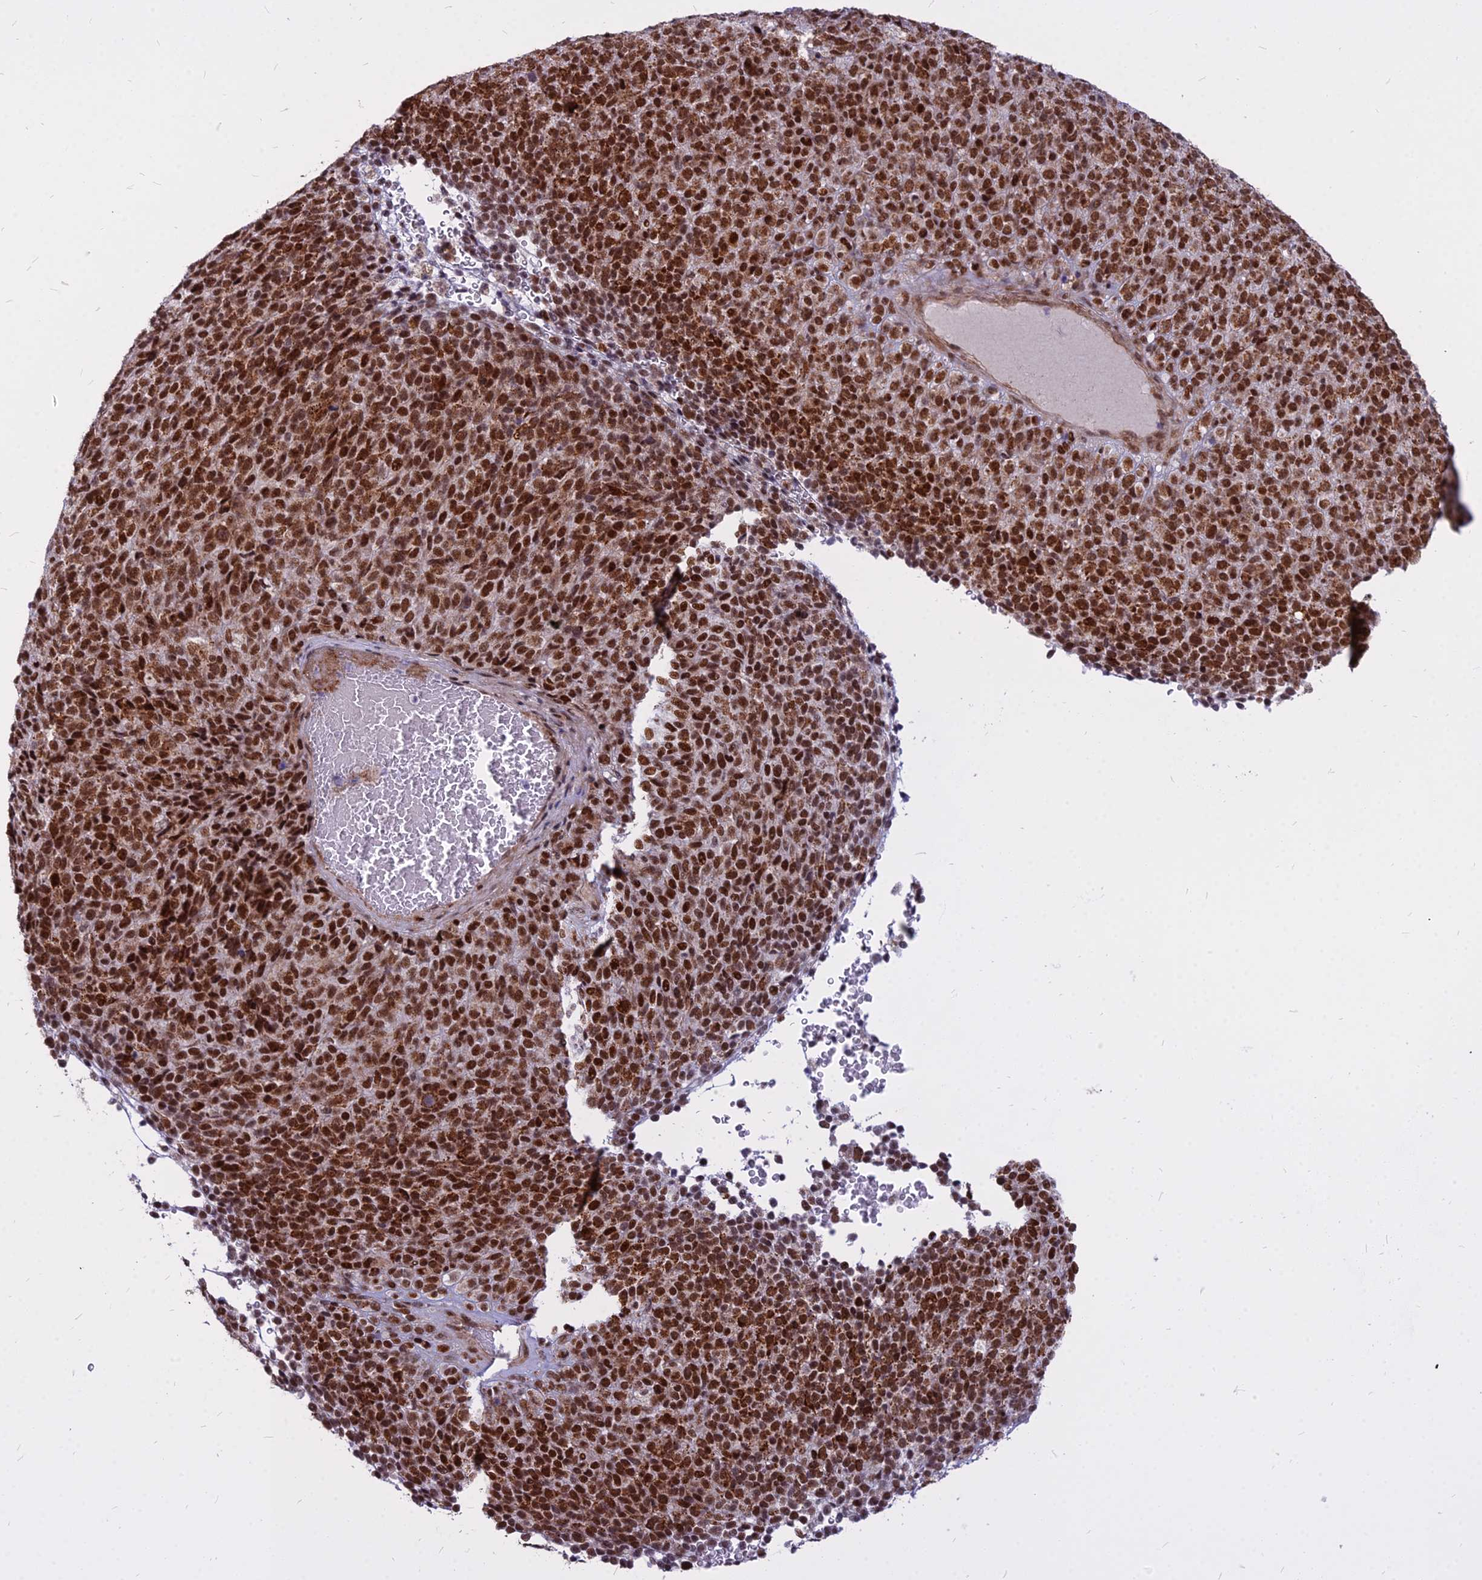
{"staining": {"intensity": "strong", "quantity": ">75%", "location": "nuclear"}, "tissue": "melanoma", "cell_type": "Tumor cells", "image_type": "cancer", "snomed": [{"axis": "morphology", "description": "Malignant melanoma, Metastatic site"}, {"axis": "topography", "description": "Brain"}], "caption": "A histopathology image showing strong nuclear expression in about >75% of tumor cells in melanoma, as visualized by brown immunohistochemical staining.", "gene": "ALG10", "patient": {"sex": "female", "age": 56}}